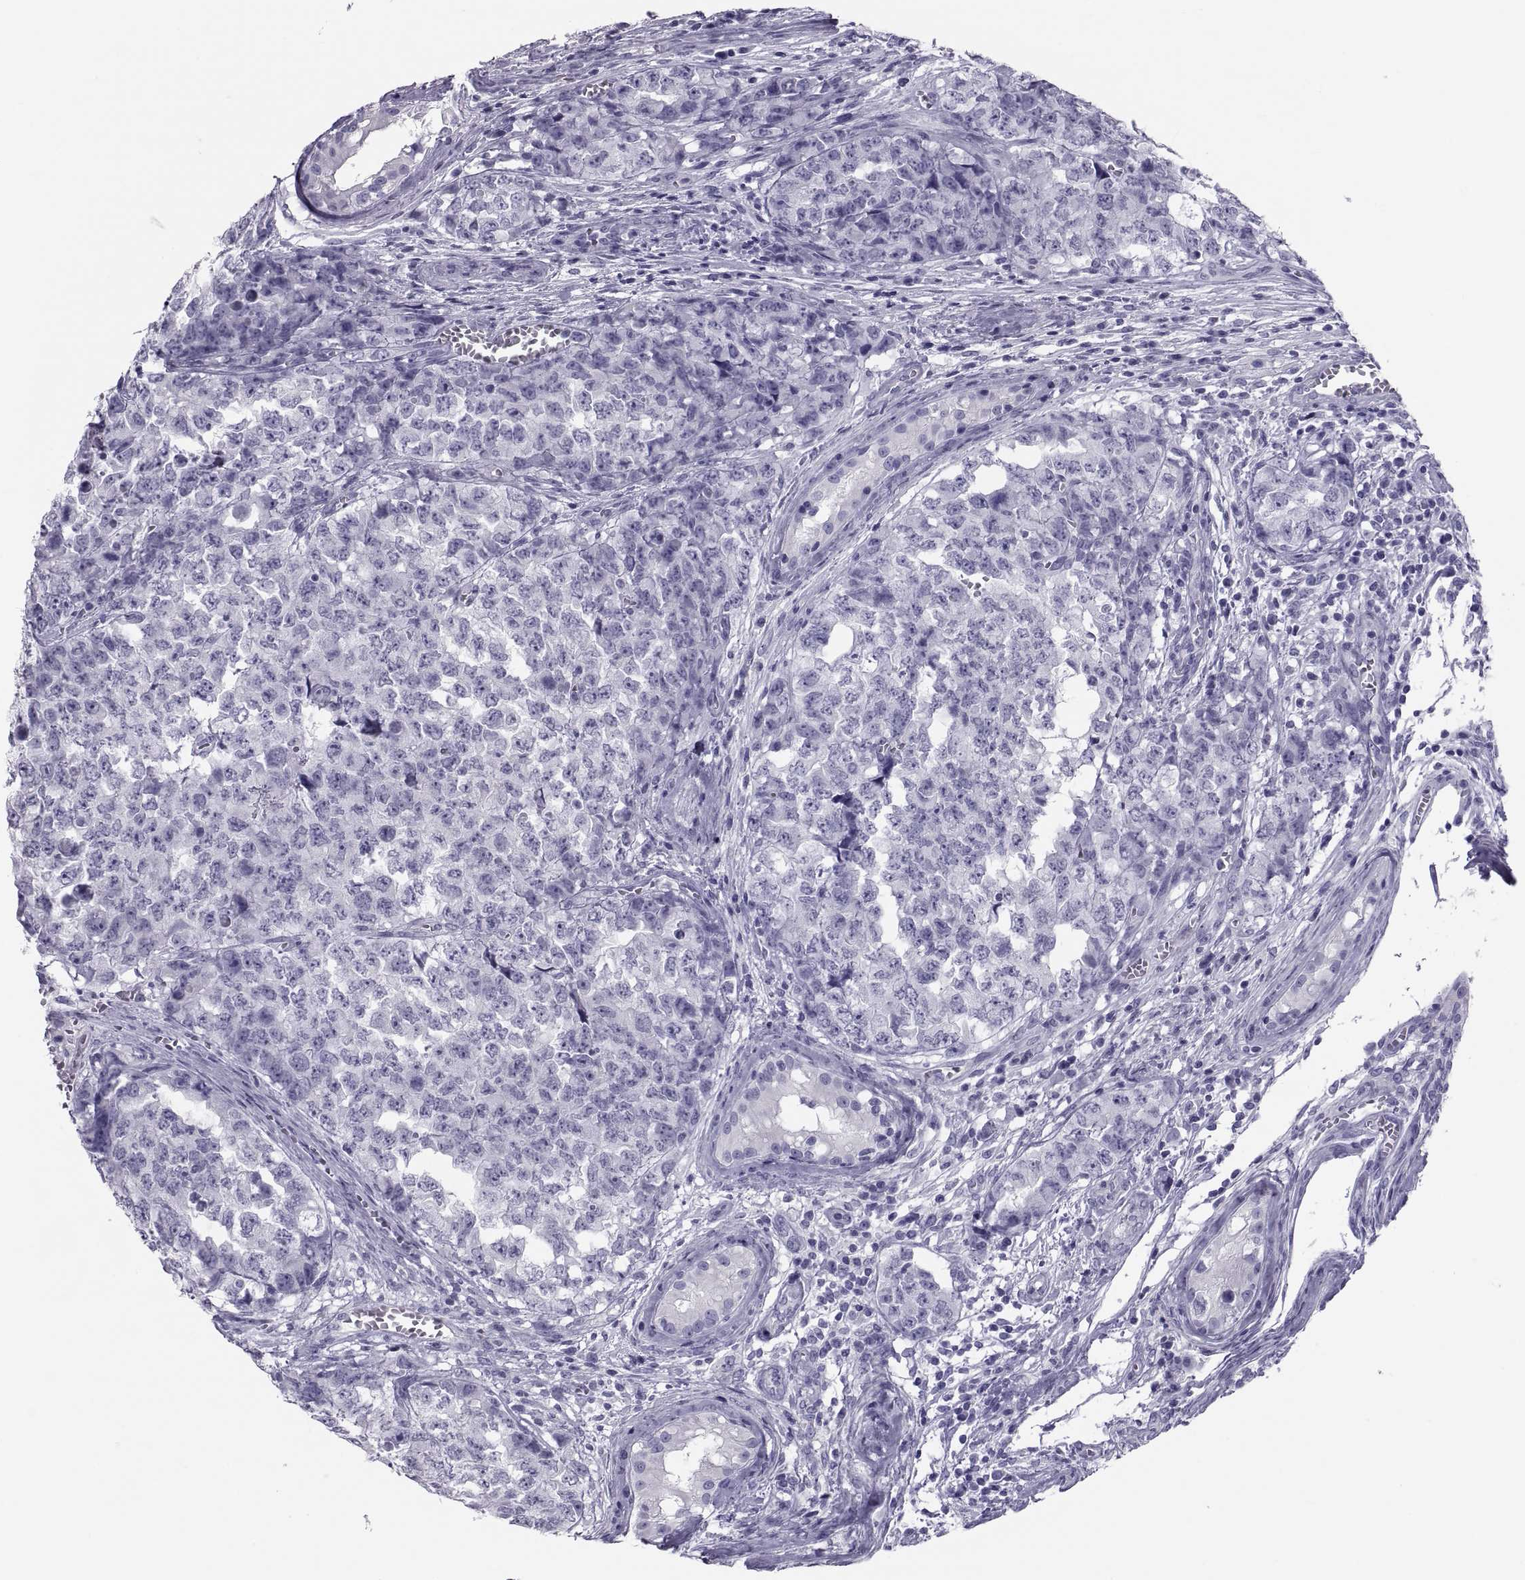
{"staining": {"intensity": "negative", "quantity": "none", "location": "none"}, "tissue": "testis cancer", "cell_type": "Tumor cells", "image_type": "cancer", "snomed": [{"axis": "morphology", "description": "Carcinoma, Embryonal, NOS"}, {"axis": "topography", "description": "Testis"}], "caption": "Immunohistochemistry image of neoplastic tissue: embryonal carcinoma (testis) stained with DAB displays no significant protein expression in tumor cells.", "gene": "DEFB129", "patient": {"sex": "male", "age": 23}}